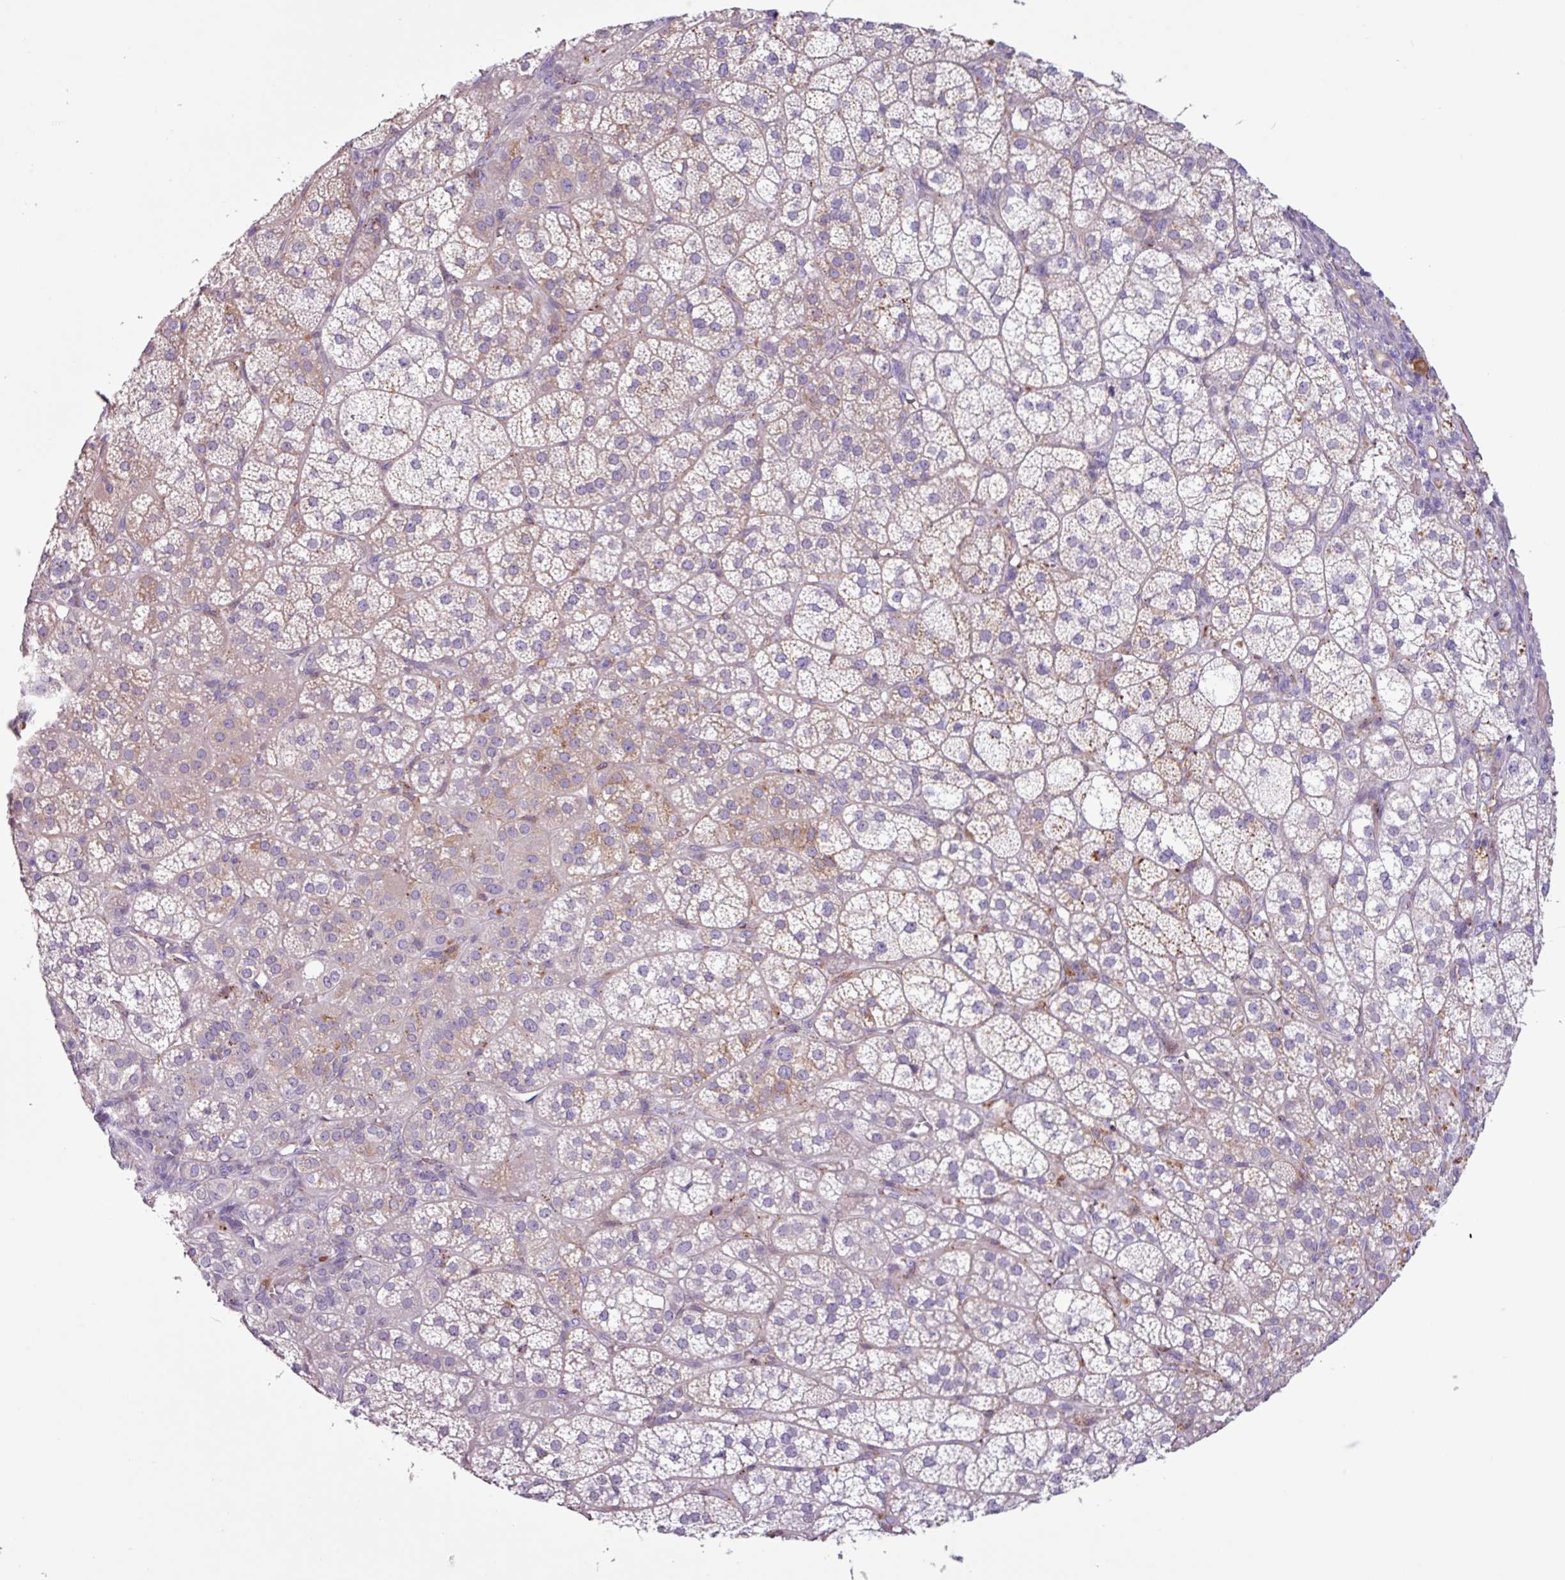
{"staining": {"intensity": "moderate", "quantity": "<25%", "location": "cytoplasmic/membranous"}, "tissue": "adrenal gland", "cell_type": "Glandular cells", "image_type": "normal", "snomed": [{"axis": "morphology", "description": "Normal tissue, NOS"}, {"axis": "topography", "description": "Adrenal gland"}], "caption": "Immunohistochemistry (IHC) staining of normal adrenal gland, which demonstrates low levels of moderate cytoplasmic/membranous expression in approximately <25% of glandular cells indicating moderate cytoplasmic/membranous protein staining. The staining was performed using DAB (brown) for protein detection and nuclei were counterstained in hematoxylin (blue).", "gene": "C4A", "patient": {"sex": "female", "age": 60}}